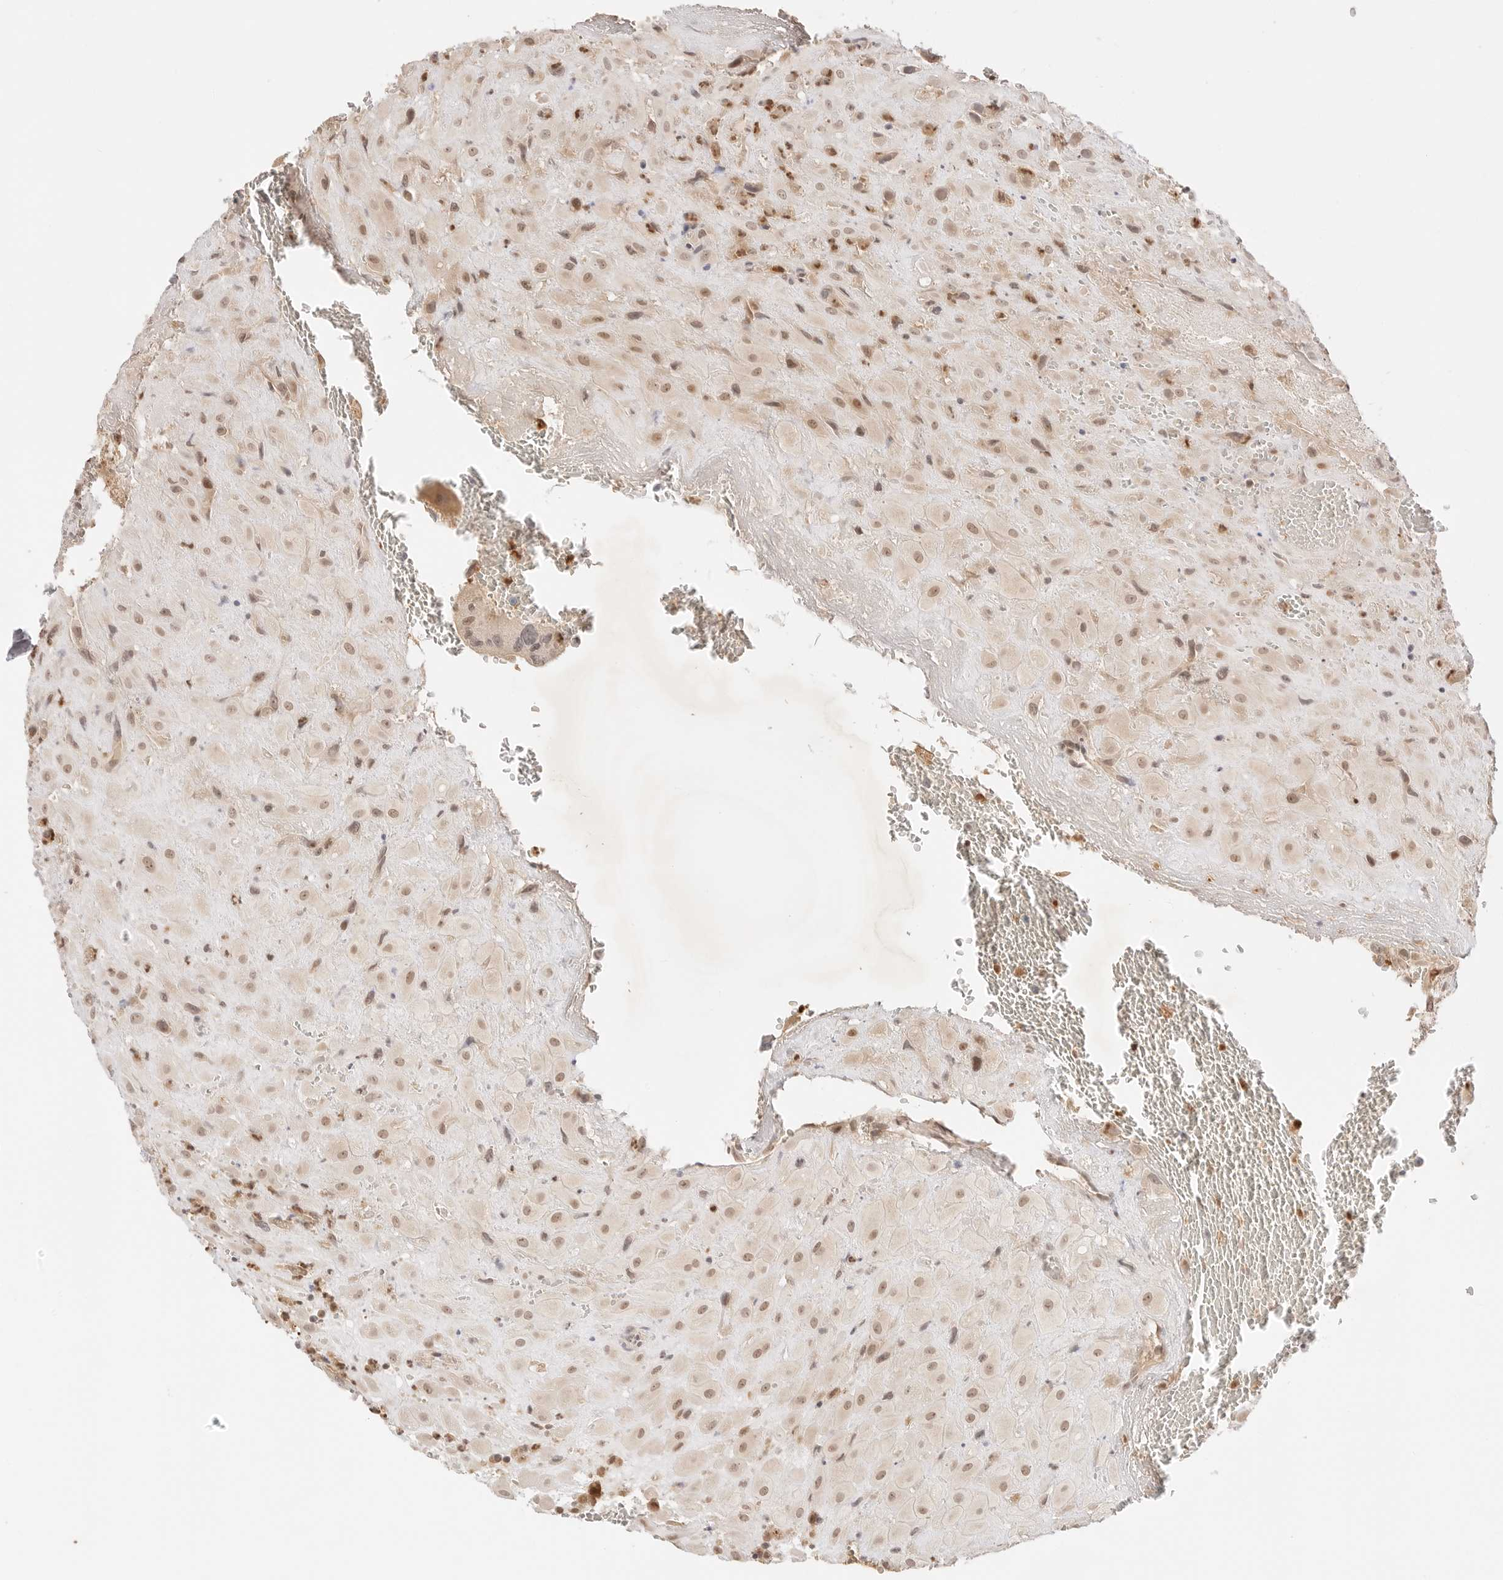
{"staining": {"intensity": "moderate", "quantity": ">75%", "location": "cytoplasmic/membranous,nuclear"}, "tissue": "placenta", "cell_type": "Decidual cells", "image_type": "normal", "snomed": [{"axis": "morphology", "description": "Normal tissue, NOS"}, {"axis": "topography", "description": "Placenta"}], "caption": "Immunohistochemical staining of unremarkable placenta demonstrates medium levels of moderate cytoplasmic/membranous,nuclear positivity in about >75% of decidual cells. Using DAB (3,3'-diaminobenzidine) (brown) and hematoxylin (blue) stains, captured at high magnification using brightfield microscopy.", "gene": "RPS6KL1", "patient": {"sex": "female", "age": 35}}